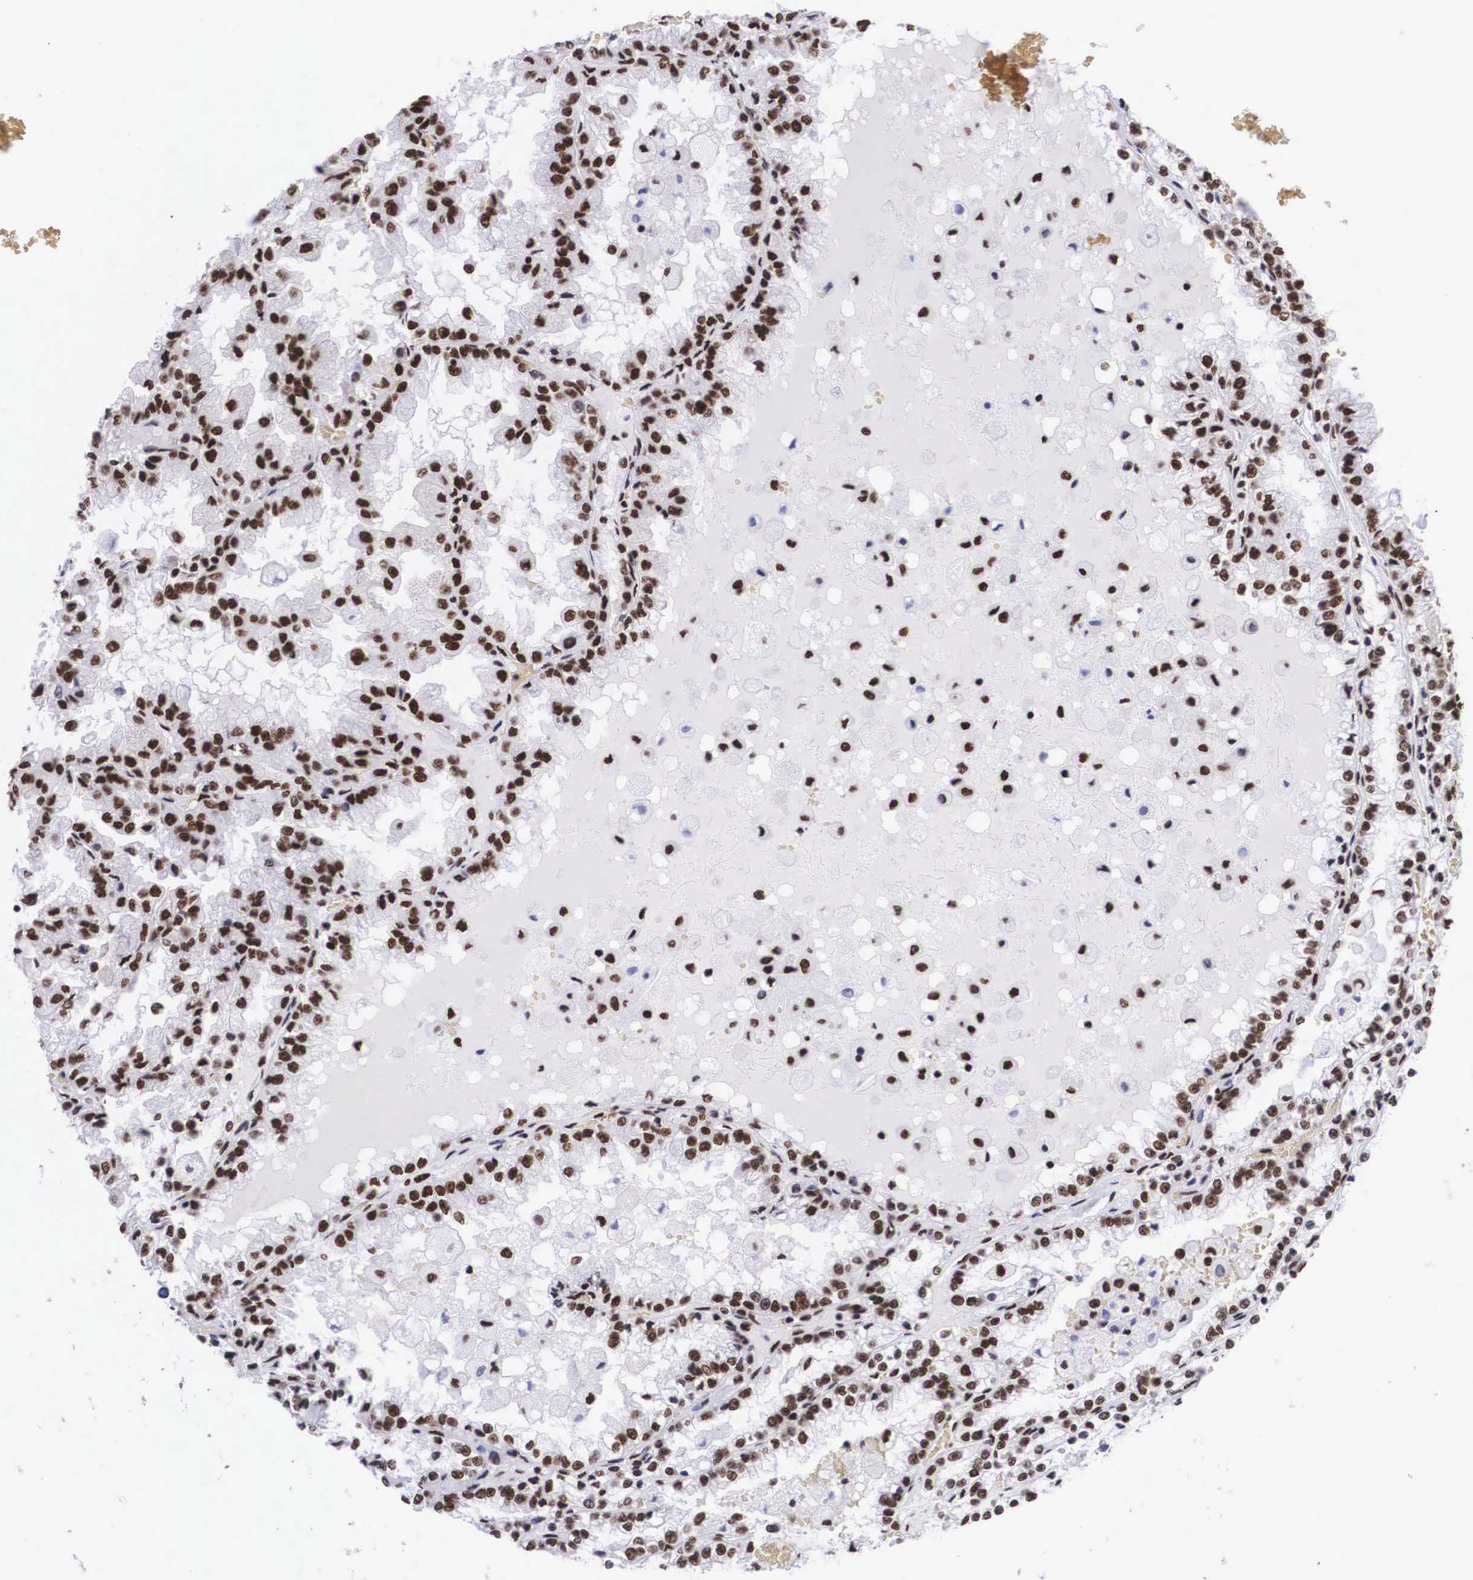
{"staining": {"intensity": "moderate", "quantity": ">75%", "location": "nuclear"}, "tissue": "renal cancer", "cell_type": "Tumor cells", "image_type": "cancer", "snomed": [{"axis": "morphology", "description": "Adenocarcinoma, NOS"}, {"axis": "topography", "description": "Kidney"}], "caption": "Tumor cells reveal medium levels of moderate nuclear staining in approximately >75% of cells in human adenocarcinoma (renal).", "gene": "SF3A1", "patient": {"sex": "female", "age": 56}}